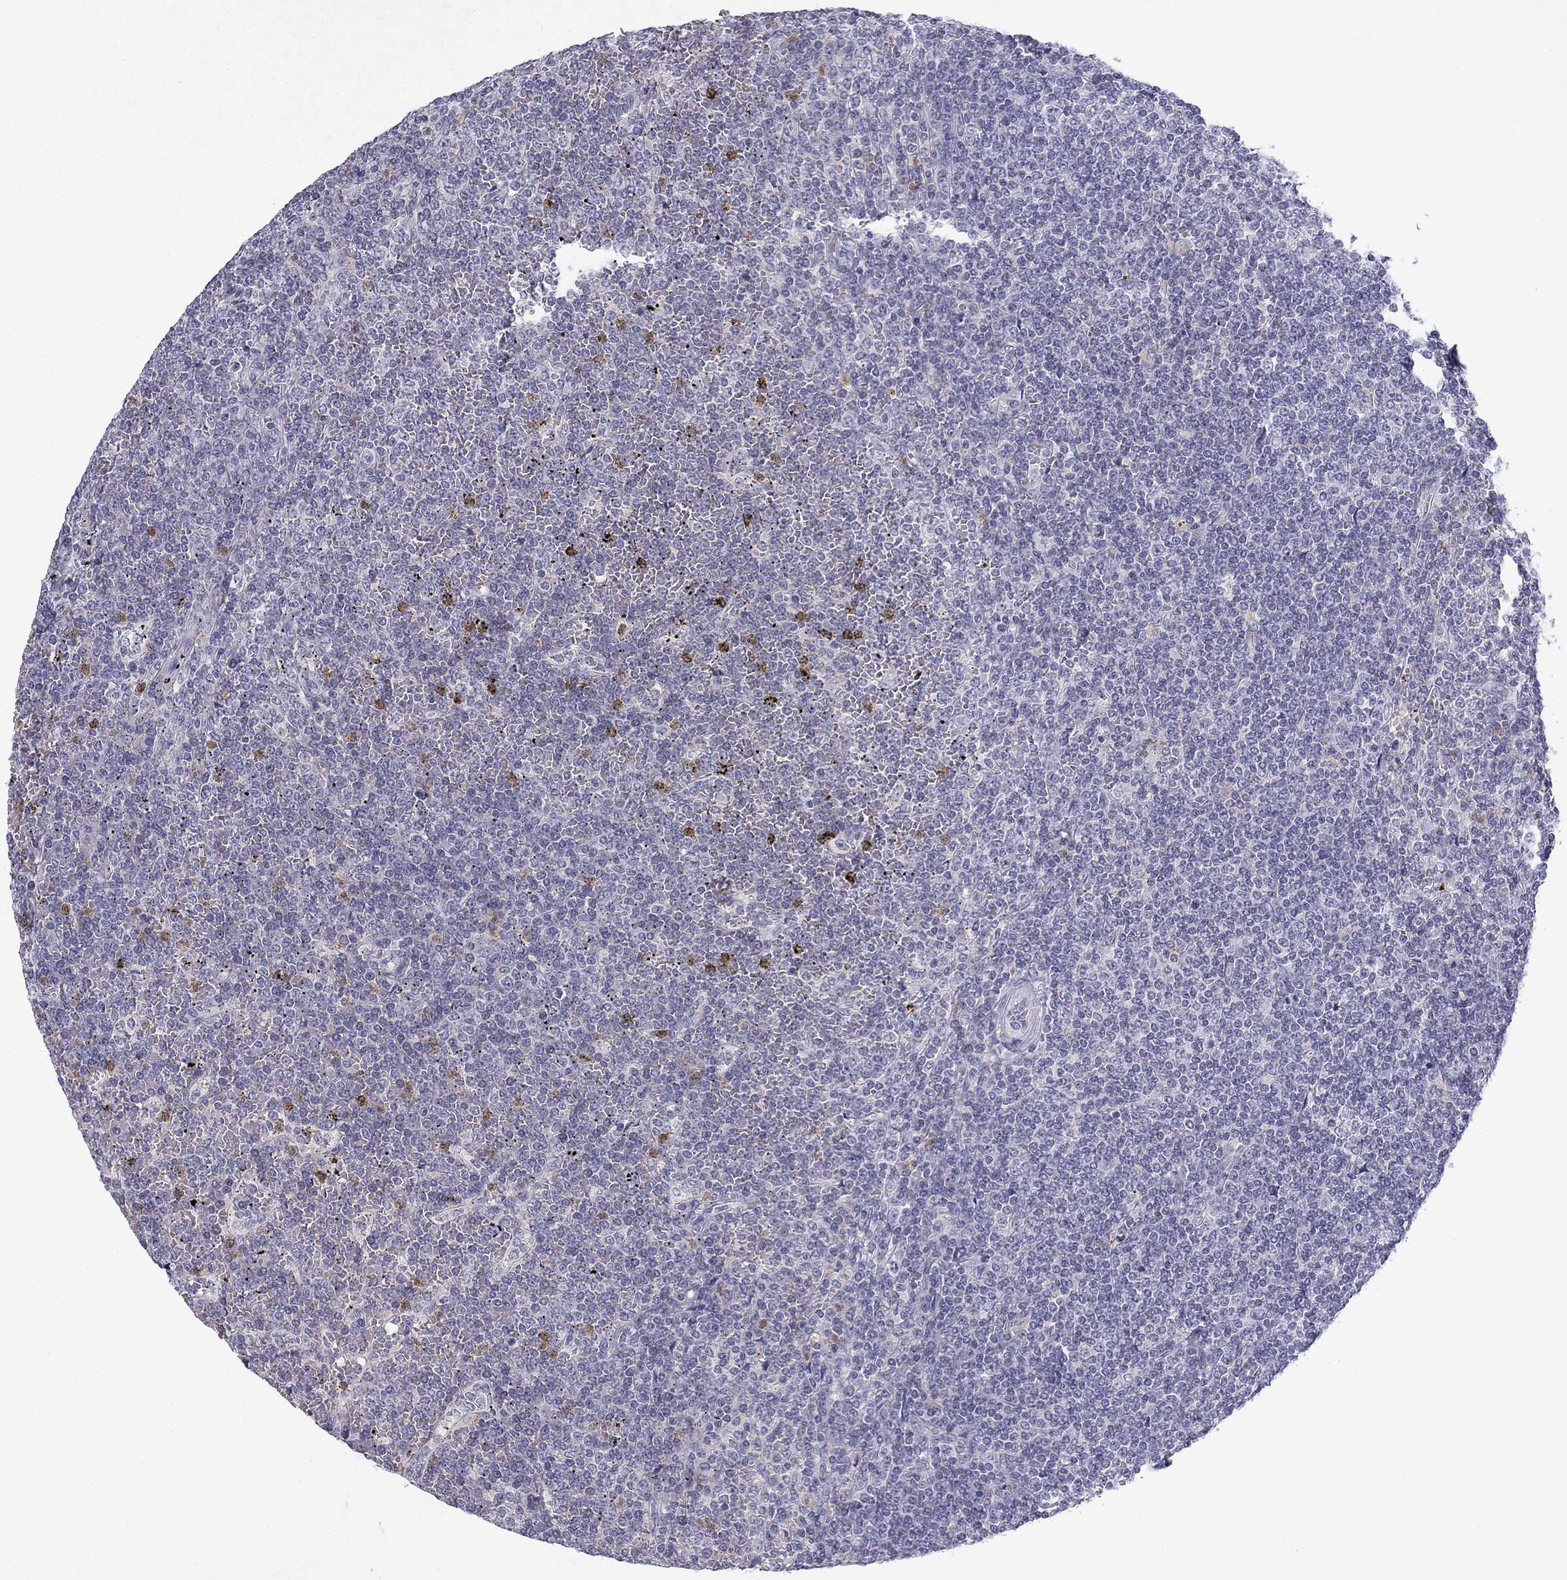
{"staining": {"intensity": "negative", "quantity": "none", "location": "none"}, "tissue": "lymphoma", "cell_type": "Tumor cells", "image_type": "cancer", "snomed": [{"axis": "morphology", "description": "Malignant lymphoma, non-Hodgkin's type, Low grade"}, {"axis": "topography", "description": "Spleen"}], "caption": "The photomicrograph shows no staining of tumor cells in lymphoma.", "gene": "SLC6A4", "patient": {"sex": "female", "age": 19}}